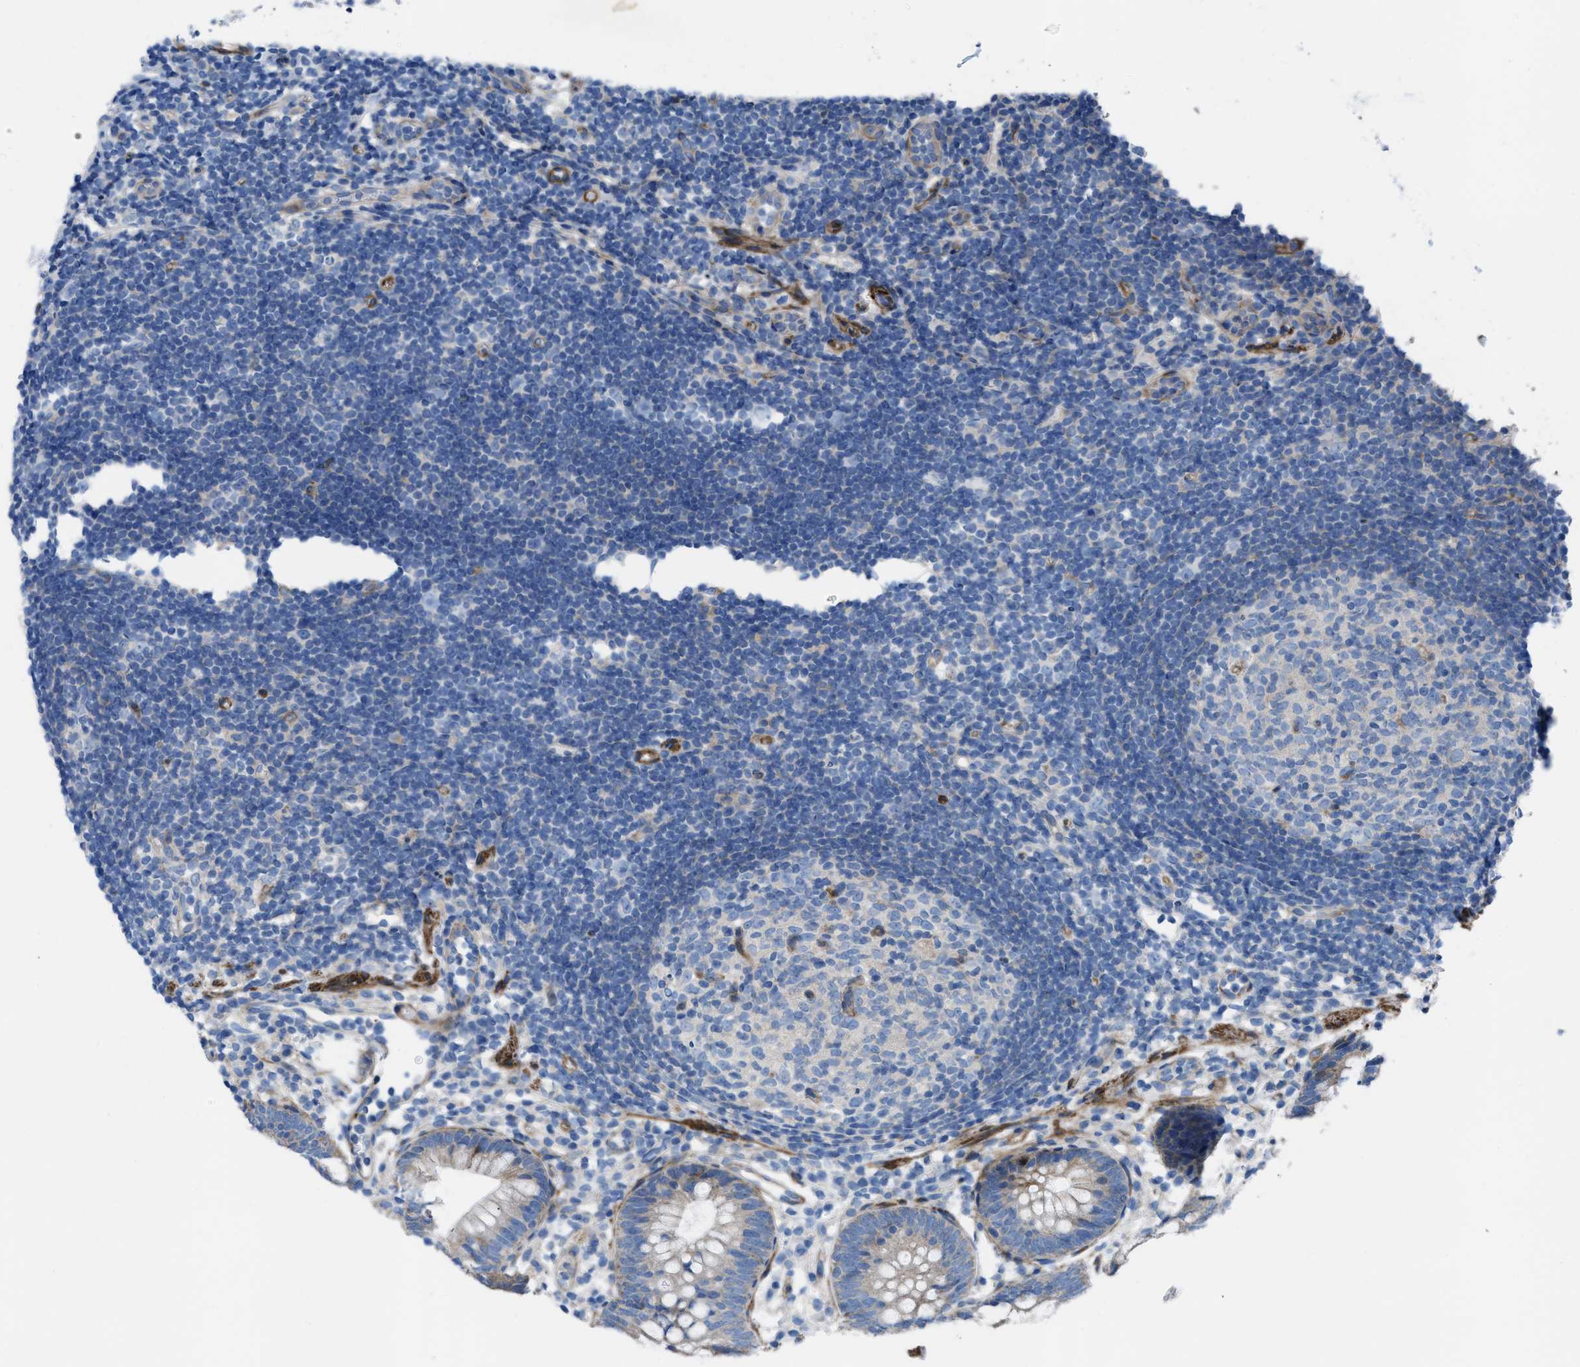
{"staining": {"intensity": "moderate", "quantity": ">75%", "location": "cytoplasmic/membranous"}, "tissue": "appendix", "cell_type": "Glandular cells", "image_type": "normal", "snomed": [{"axis": "morphology", "description": "Normal tissue, NOS"}, {"axis": "topography", "description": "Appendix"}], "caption": "The image exhibits staining of normal appendix, revealing moderate cytoplasmic/membranous protein positivity (brown color) within glandular cells.", "gene": "KCNH7", "patient": {"sex": "female", "age": 20}}